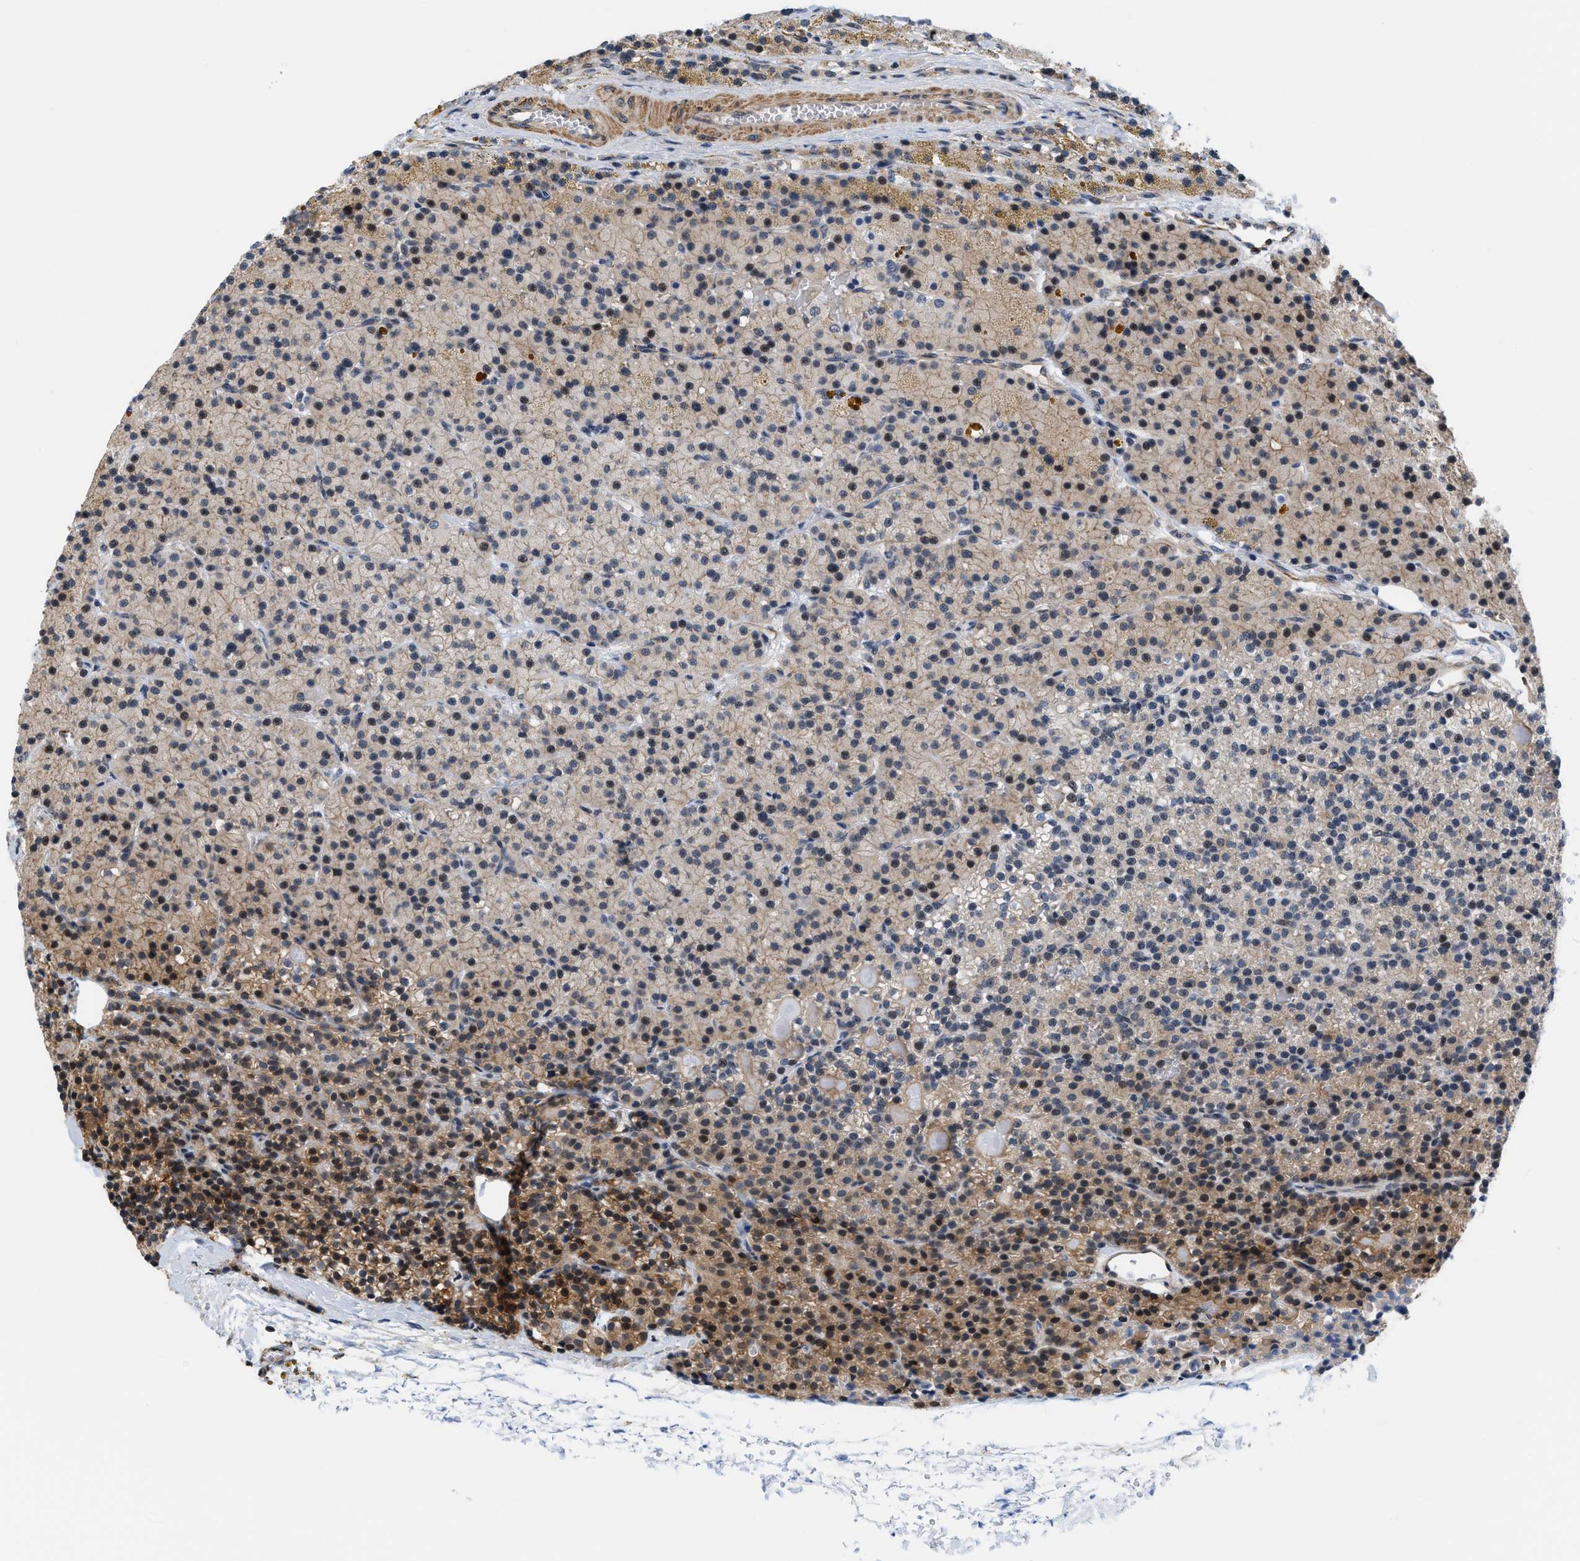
{"staining": {"intensity": "moderate", "quantity": ">75%", "location": "cytoplasmic/membranous,nuclear"}, "tissue": "parathyroid gland", "cell_type": "Glandular cells", "image_type": "normal", "snomed": [{"axis": "morphology", "description": "Normal tissue, NOS"}, {"axis": "morphology", "description": "Adenoma, NOS"}, {"axis": "topography", "description": "Parathyroid gland"}], "caption": "Glandular cells exhibit medium levels of moderate cytoplasmic/membranous,nuclear positivity in about >75% of cells in normal human parathyroid gland.", "gene": "GPRASP2", "patient": {"sex": "male", "age": 75}}